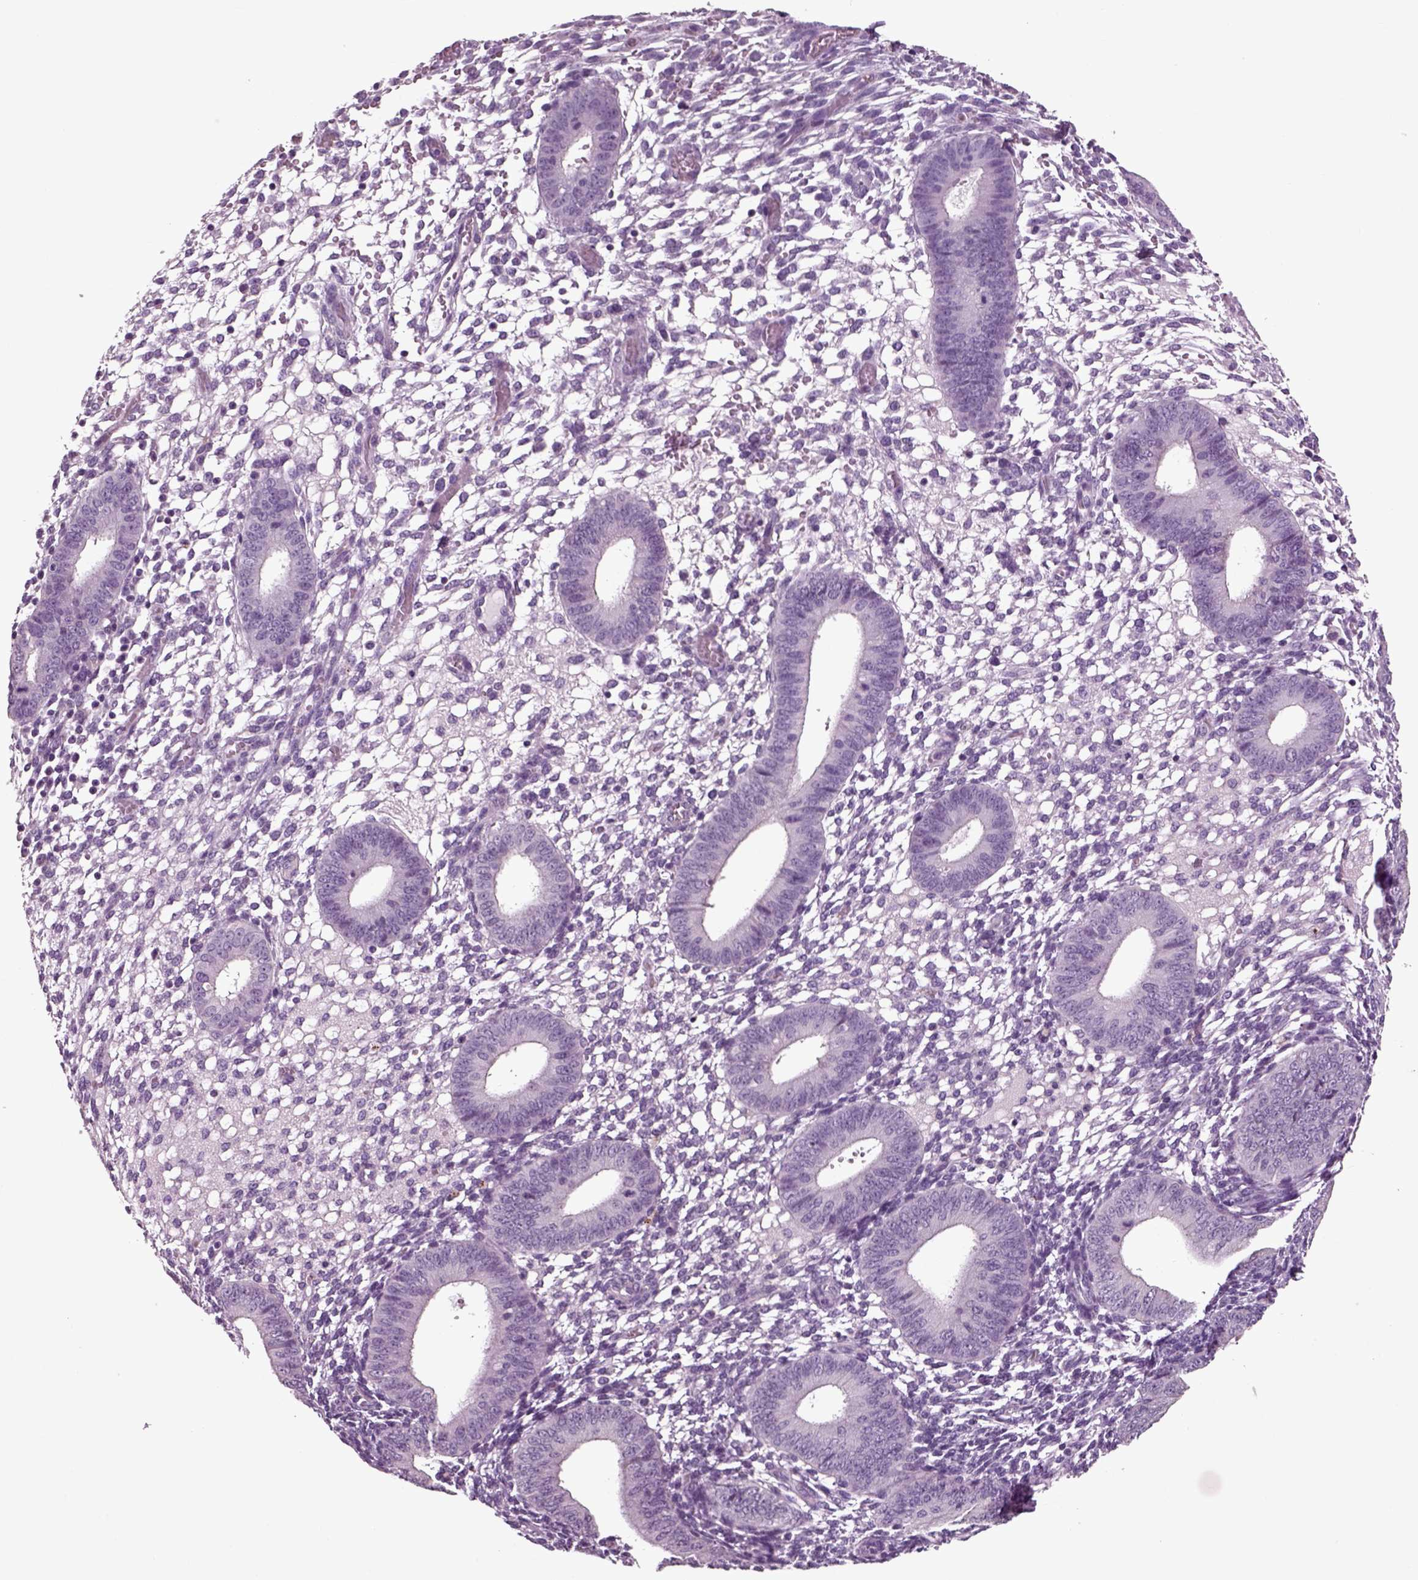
{"staining": {"intensity": "negative", "quantity": "none", "location": "none"}, "tissue": "endometrium", "cell_type": "Cells in endometrial stroma", "image_type": "normal", "snomed": [{"axis": "morphology", "description": "Normal tissue, NOS"}, {"axis": "topography", "description": "Endometrium"}], "caption": "The image exhibits no staining of cells in endometrial stroma in unremarkable endometrium.", "gene": "DEFB118", "patient": {"sex": "female", "age": 39}}